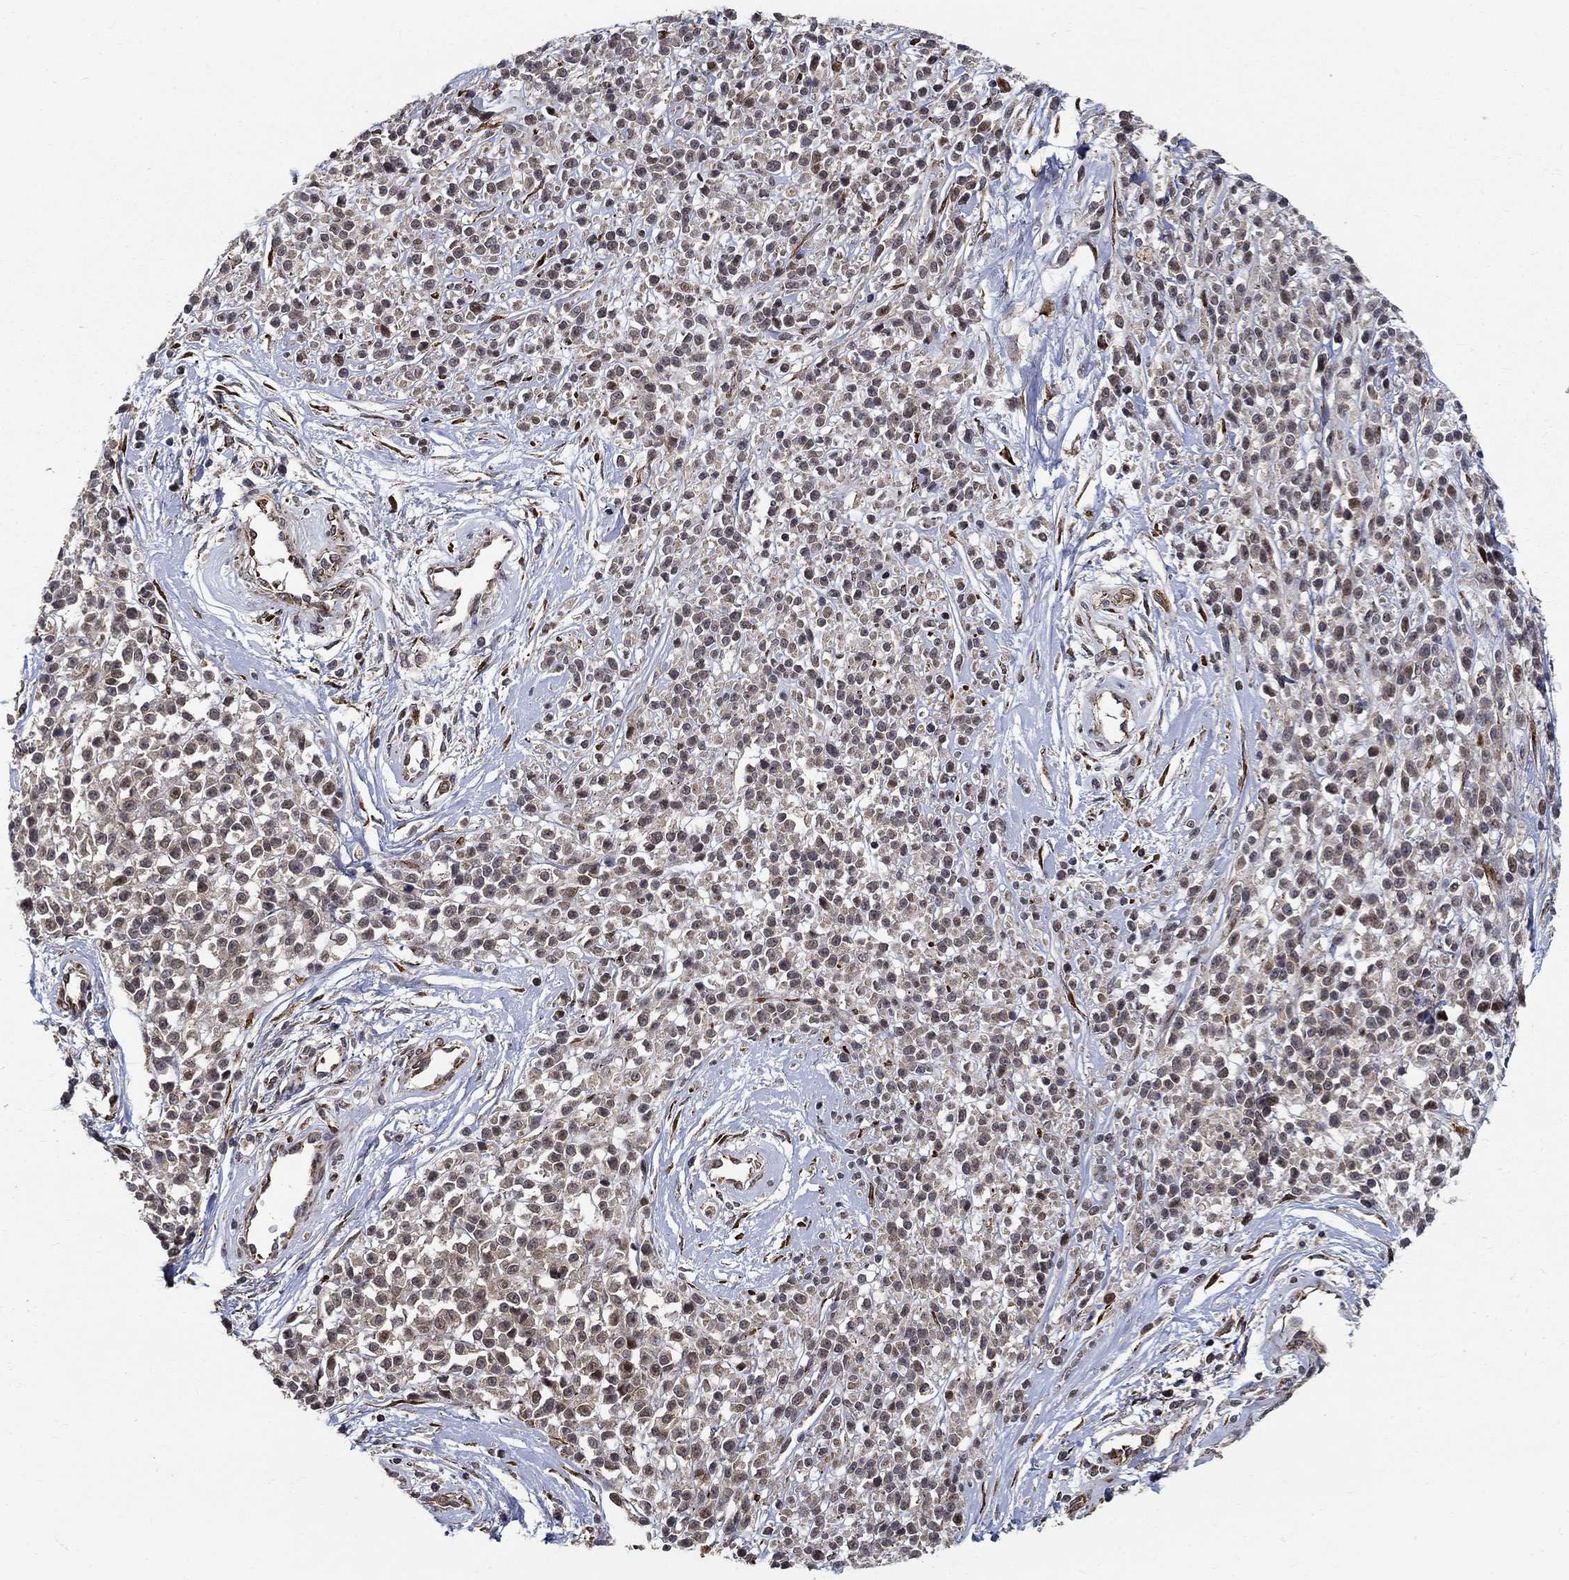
{"staining": {"intensity": "moderate", "quantity": "<25%", "location": "nuclear"}, "tissue": "melanoma", "cell_type": "Tumor cells", "image_type": "cancer", "snomed": [{"axis": "morphology", "description": "Malignant melanoma, NOS"}, {"axis": "topography", "description": "Skin"}, {"axis": "topography", "description": "Skin of trunk"}], "caption": "Immunohistochemical staining of human malignant melanoma shows low levels of moderate nuclear protein positivity in about <25% of tumor cells. Using DAB (3,3'-diaminobenzidine) (brown) and hematoxylin (blue) stains, captured at high magnification using brightfield microscopy.", "gene": "ZNF594", "patient": {"sex": "male", "age": 74}}